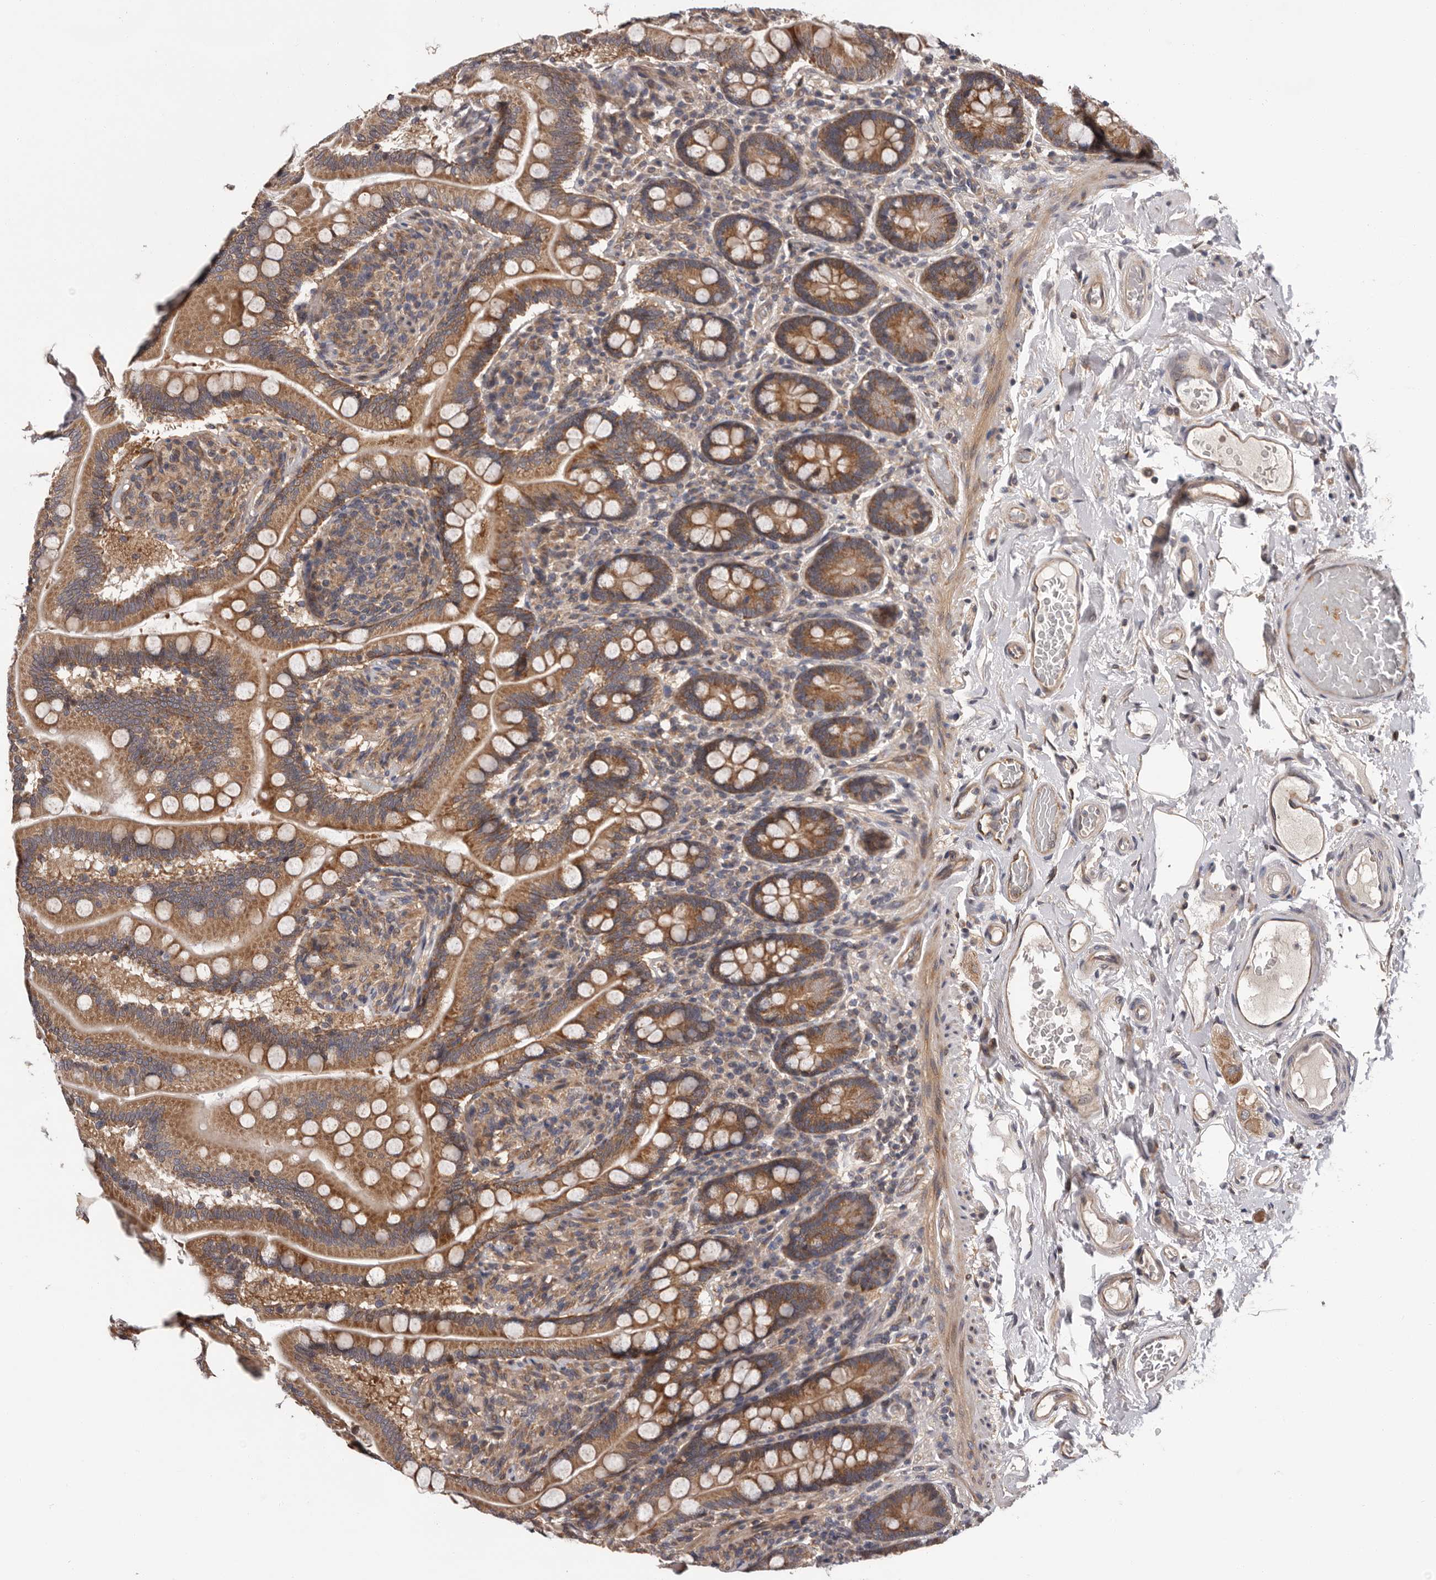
{"staining": {"intensity": "moderate", "quantity": ">75%", "location": "cytoplasmic/membranous"}, "tissue": "small intestine", "cell_type": "Glandular cells", "image_type": "normal", "snomed": [{"axis": "morphology", "description": "Normal tissue, NOS"}, {"axis": "topography", "description": "Small intestine"}], "caption": "High-power microscopy captured an IHC image of normal small intestine, revealing moderate cytoplasmic/membranous expression in approximately >75% of glandular cells. (brown staining indicates protein expression, while blue staining denotes nuclei).", "gene": "VPS37A", "patient": {"sex": "female", "age": 64}}